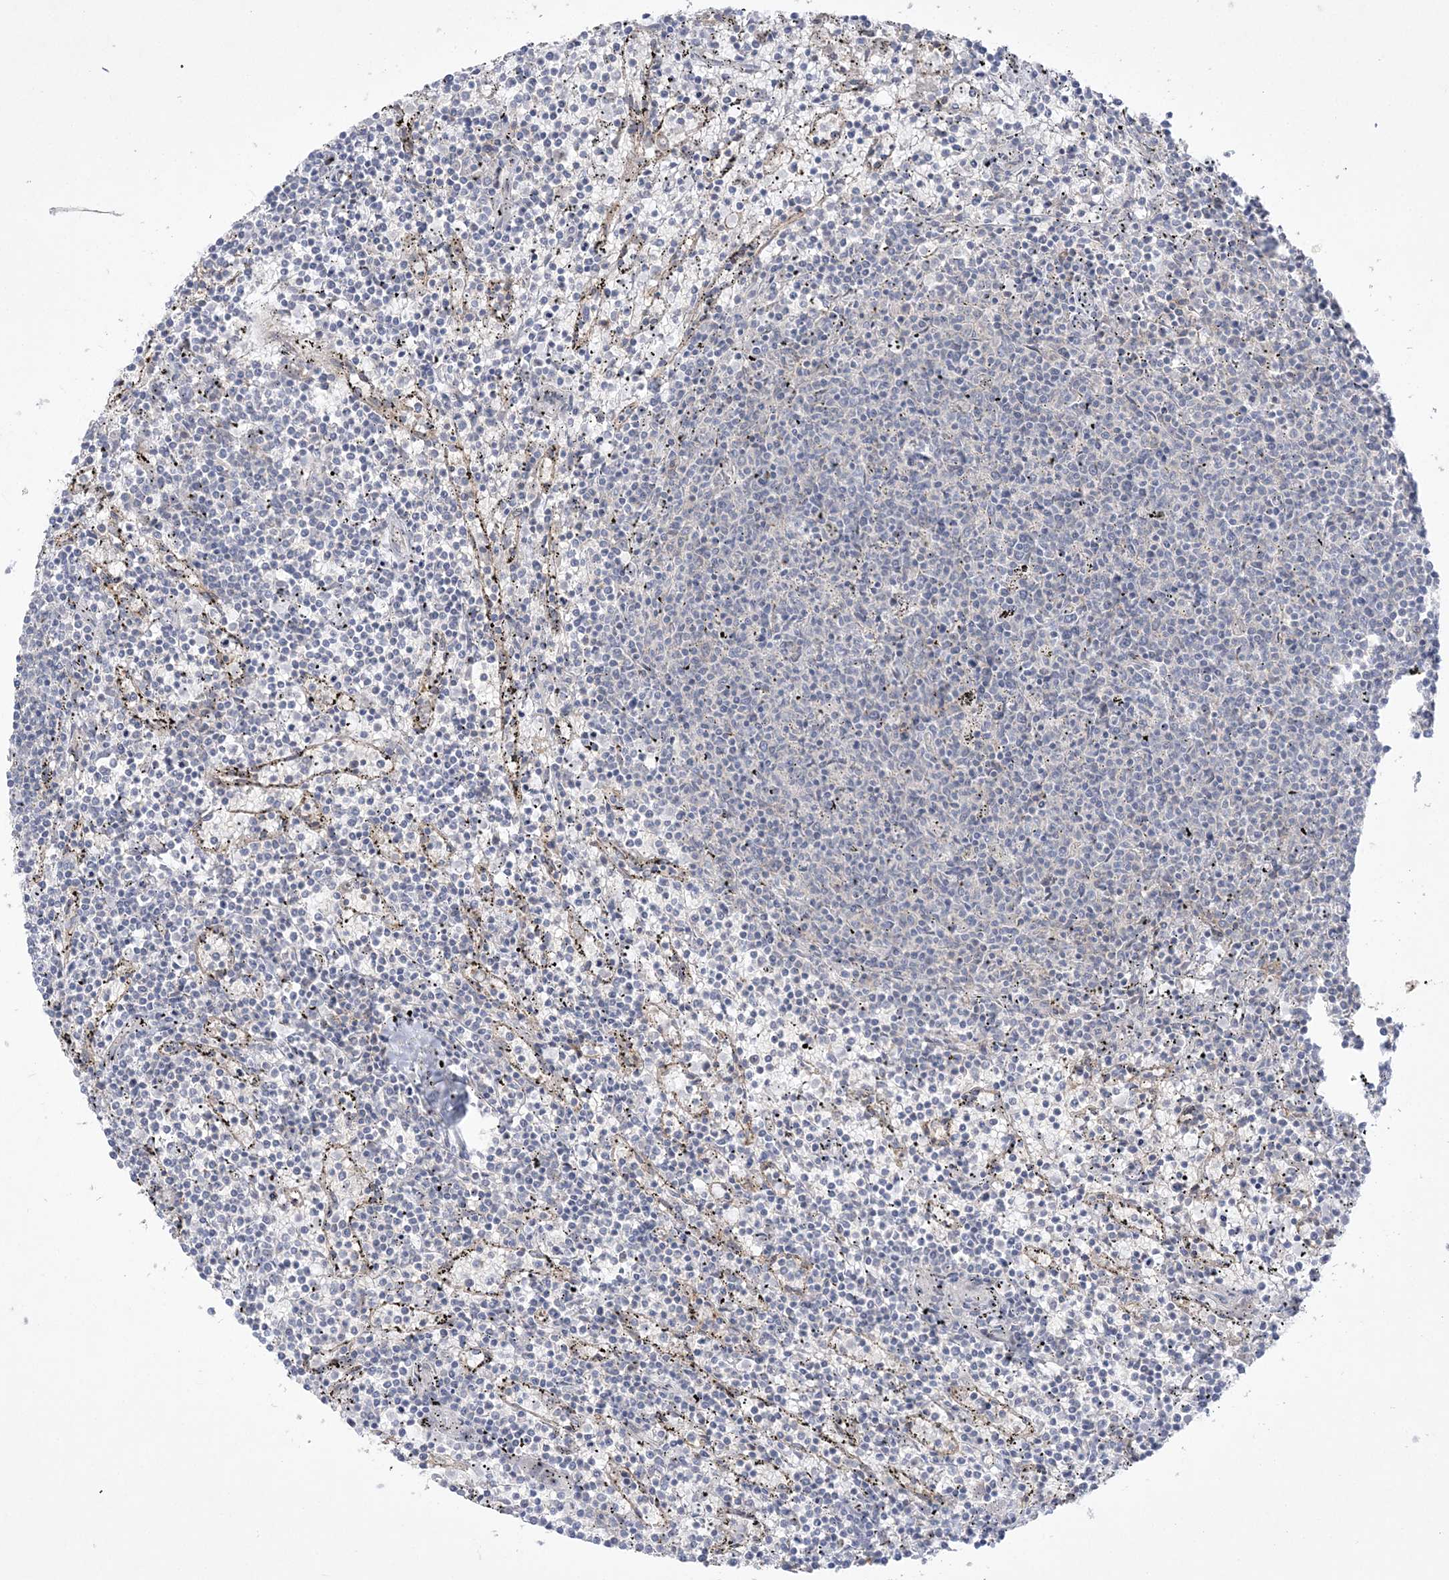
{"staining": {"intensity": "negative", "quantity": "none", "location": "none"}, "tissue": "lymphoma", "cell_type": "Tumor cells", "image_type": "cancer", "snomed": [{"axis": "morphology", "description": "Malignant lymphoma, non-Hodgkin's type, Low grade"}, {"axis": "topography", "description": "Spleen"}], "caption": "Tumor cells are negative for protein expression in human malignant lymphoma, non-Hodgkin's type (low-grade). (DAB (3,3'-diaminobenzidine) immunohistochemistry (IHC) visualized using brightfield microscopy, high magnification).", "gene": "ADAMTS12", "patient": {"sex": "female", "age": 50}}